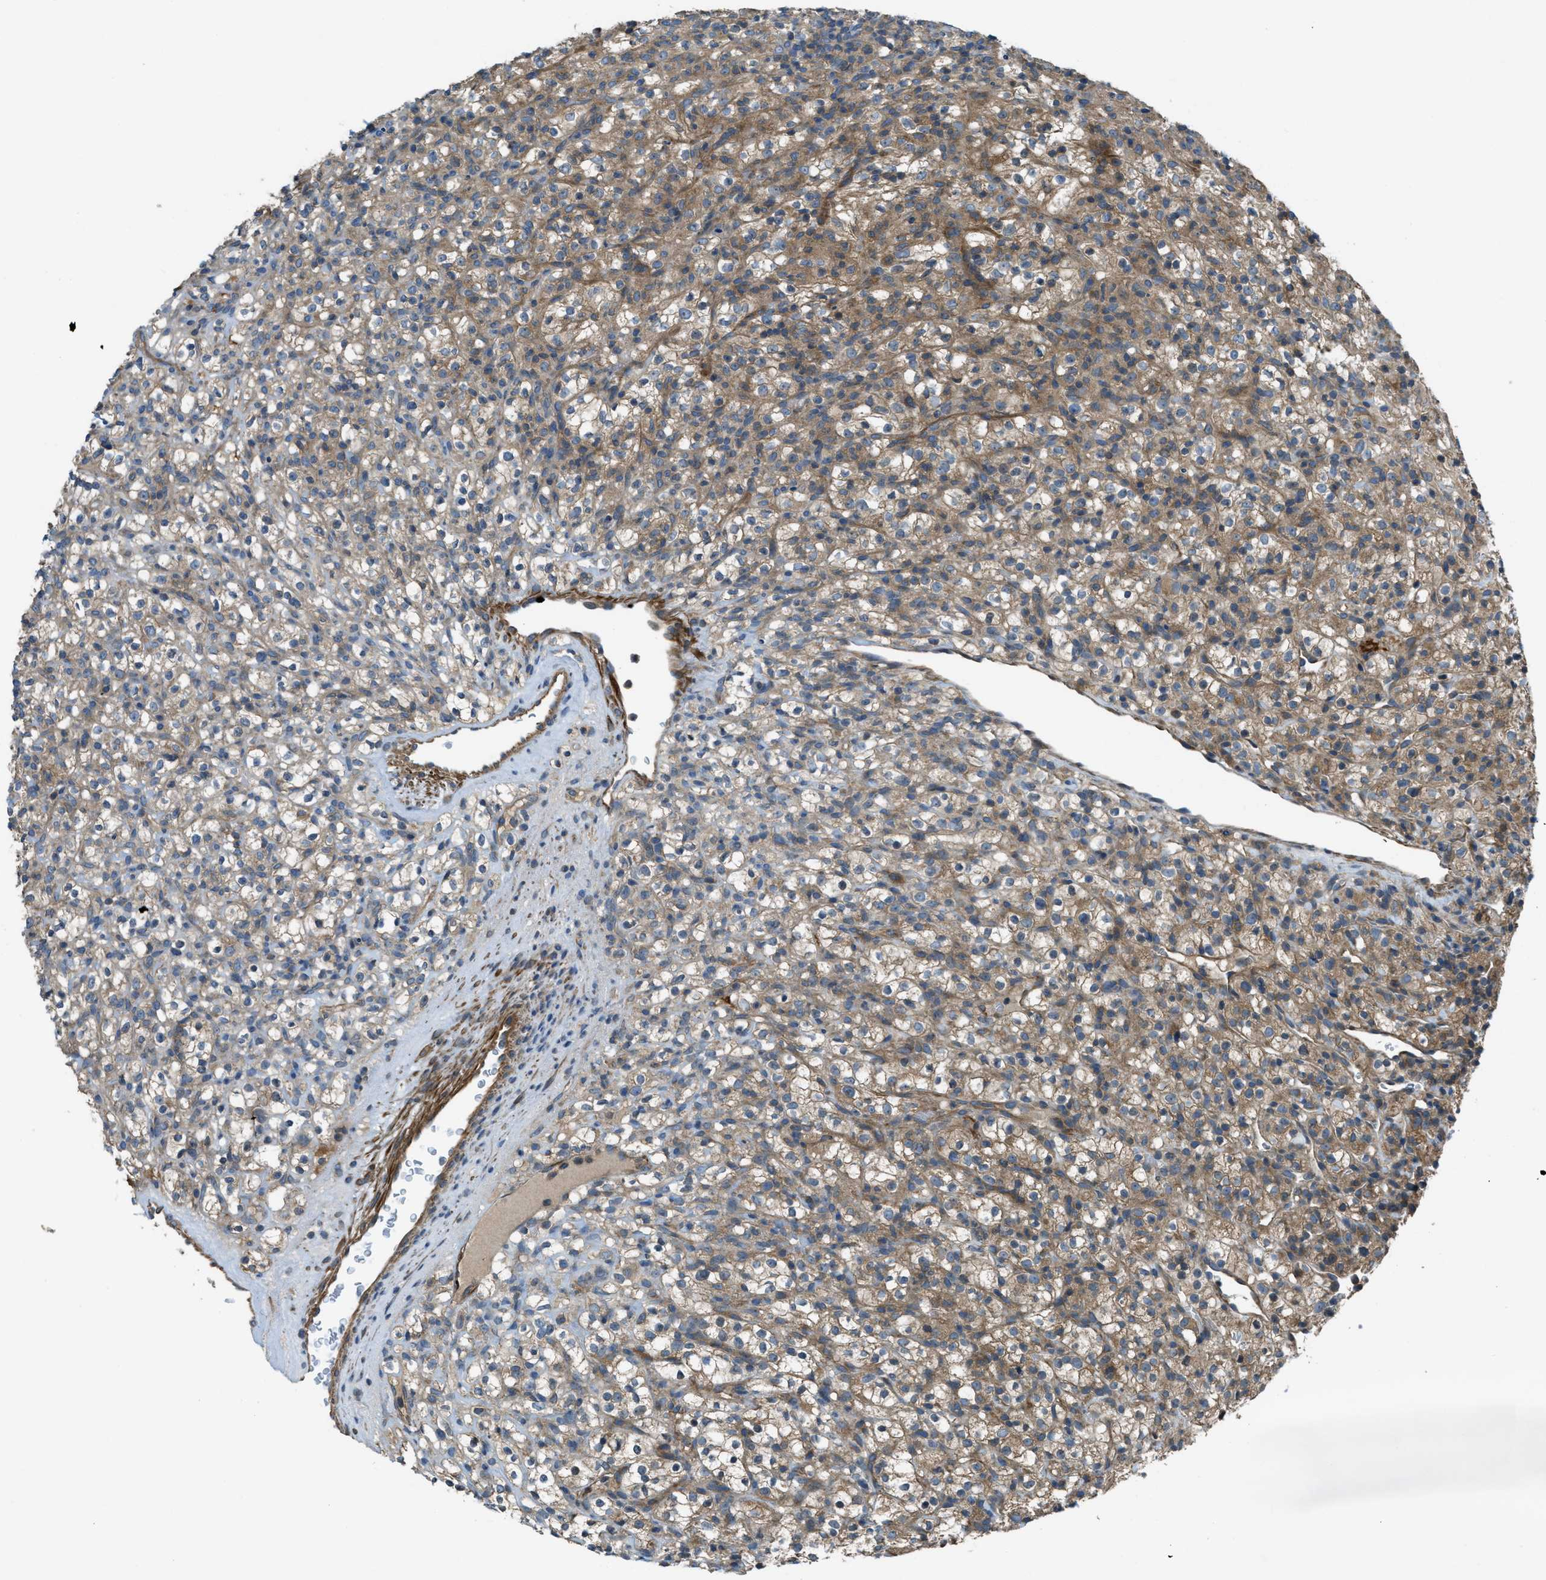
{"staining": {"intensity": "moderate", "quantity": ">75%", "location": "cytoplasmic/membranous"}, "tissue": "renal cancer", "cell_type": "Tumor cells", "image_type": "cancer", "snomed": [{"axis": "morphology", "description": "Normal tissue, NOS"}, {"axis": "morphology", "description": "Adenocarcinoma, NOS"}, {"axis": "topography", "description": "Kidney"}], "caption": "Renal cancer (adenocarcinoma) stained with a protein marker exhibits moderate staining in tumor cells.", "gene": "VEZT", "patient": {"sex": "female", "age": 72}}